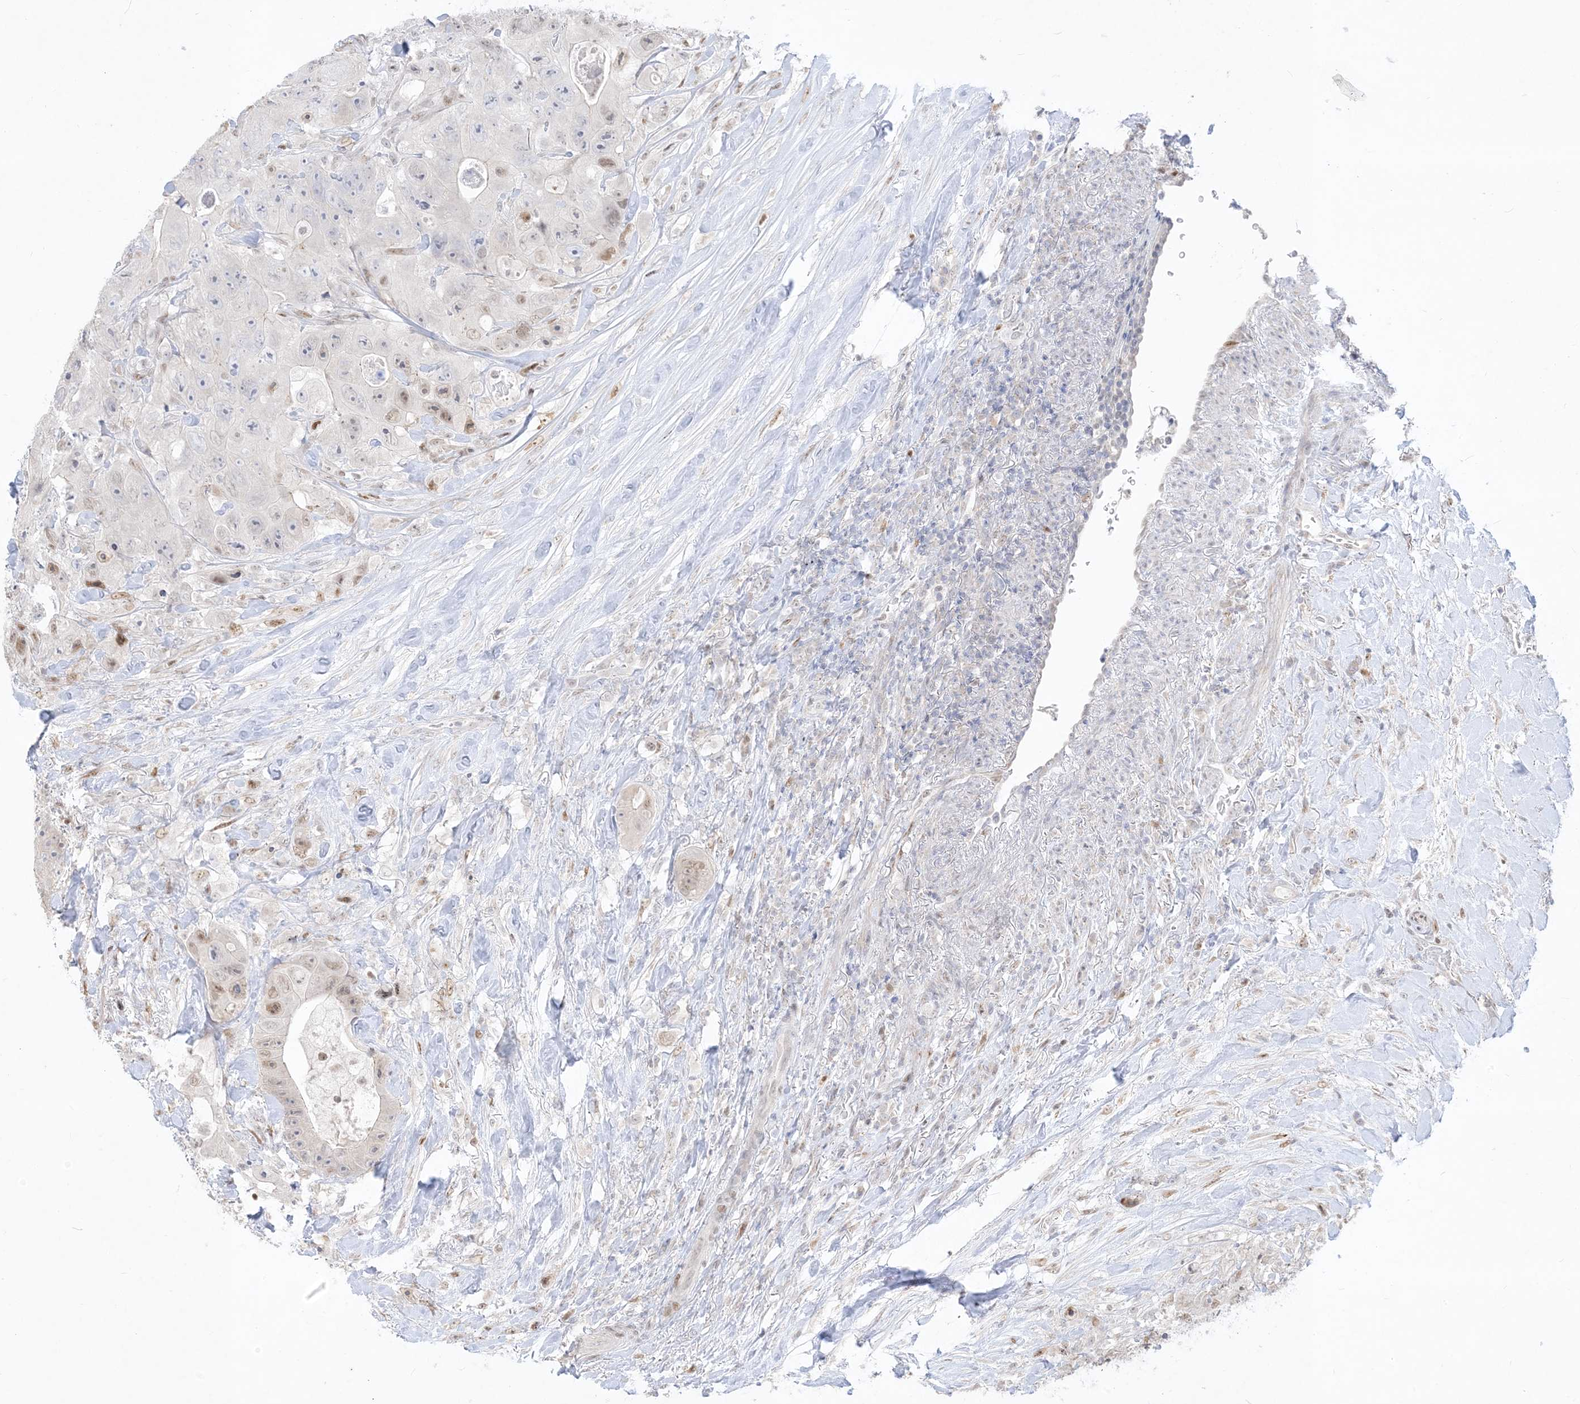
{"staining": {"intensity": "moderate", "quantity": "25%-75%", "location": "nuclear"}, "tissue": "colorectal cancer", "cell_type": "Tumor cells", "image_type": "cancer", "snomed": [{"axis": "morphology", "description": "Adenocarcinoma, NOS"}, {"axis": "topography", "description": "Colon"}], "caption": "Colorectal cancer (adenocarcinoma) stained for a protein (brown) exhibits moderate nuclear positive positivity in about 25%-75% of tumor cells.", "gene": "BHLHE40", "patient": {"sex": "female", "age": 46}}